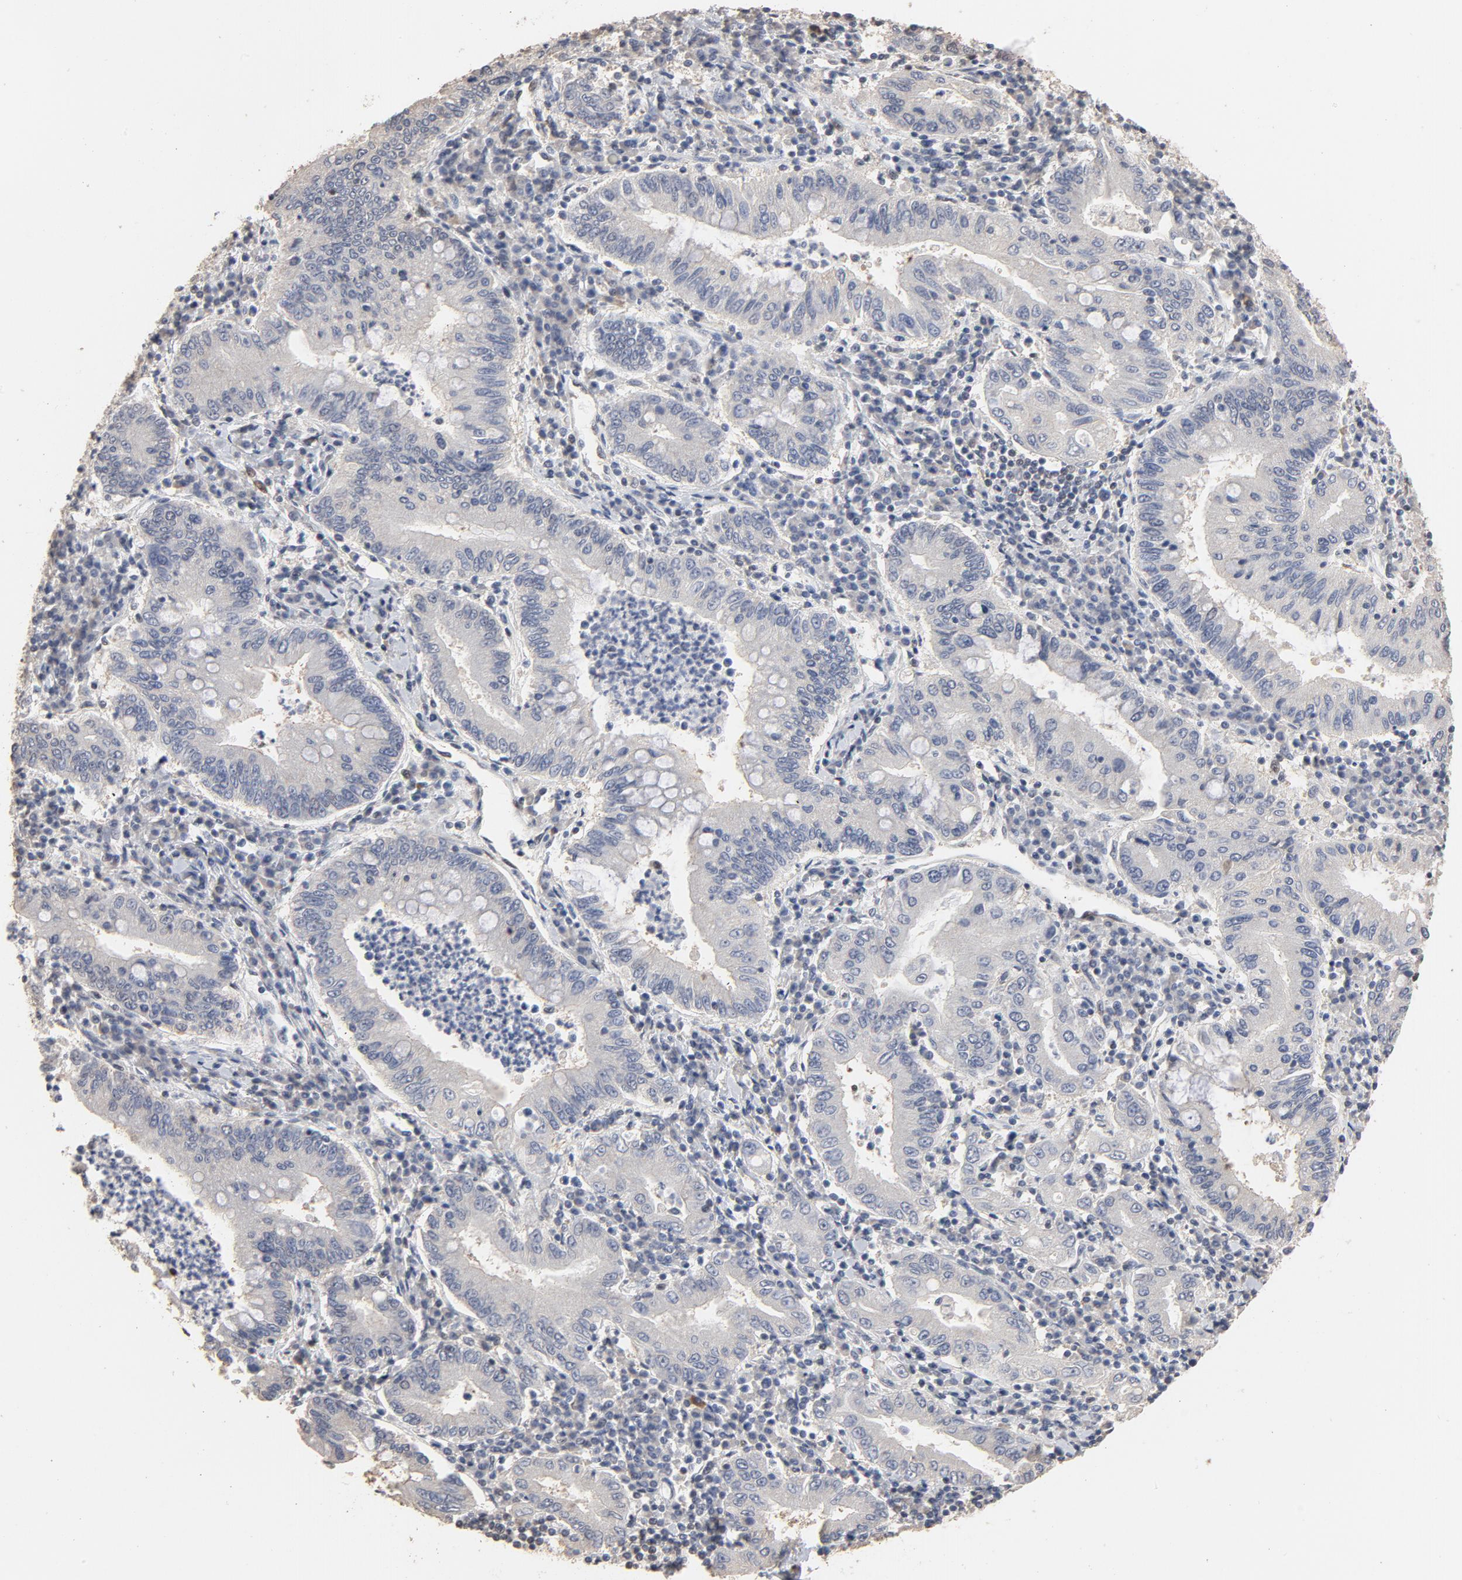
{"staining": {"intensity": "negative", "quantity": "none", "location": "none"}, "tissue": "stomach cancer", "cell_type": "Tumor cells", "image_type": "cancer", "snomed": [{"axis": "morphology", "description": "Normal tissue, NOS"}, {"axis": "morphology", "description": "Adenocarcinoma, NOS"}, {"axis": "topography", "description": "Esophagus"}, {"axis": "topography", "description": "Stomach, upper"}, {"axis": "topography", "description": "Peripheral nerve tissue"}], "caption": "This is an immunohistochemistry (IHC) image of human stomach cancer (adenocarcinoma). There is no positivity in tumor cells.", "gene": "TP53RK", "patient": {"sex": "male", "age": 62}}